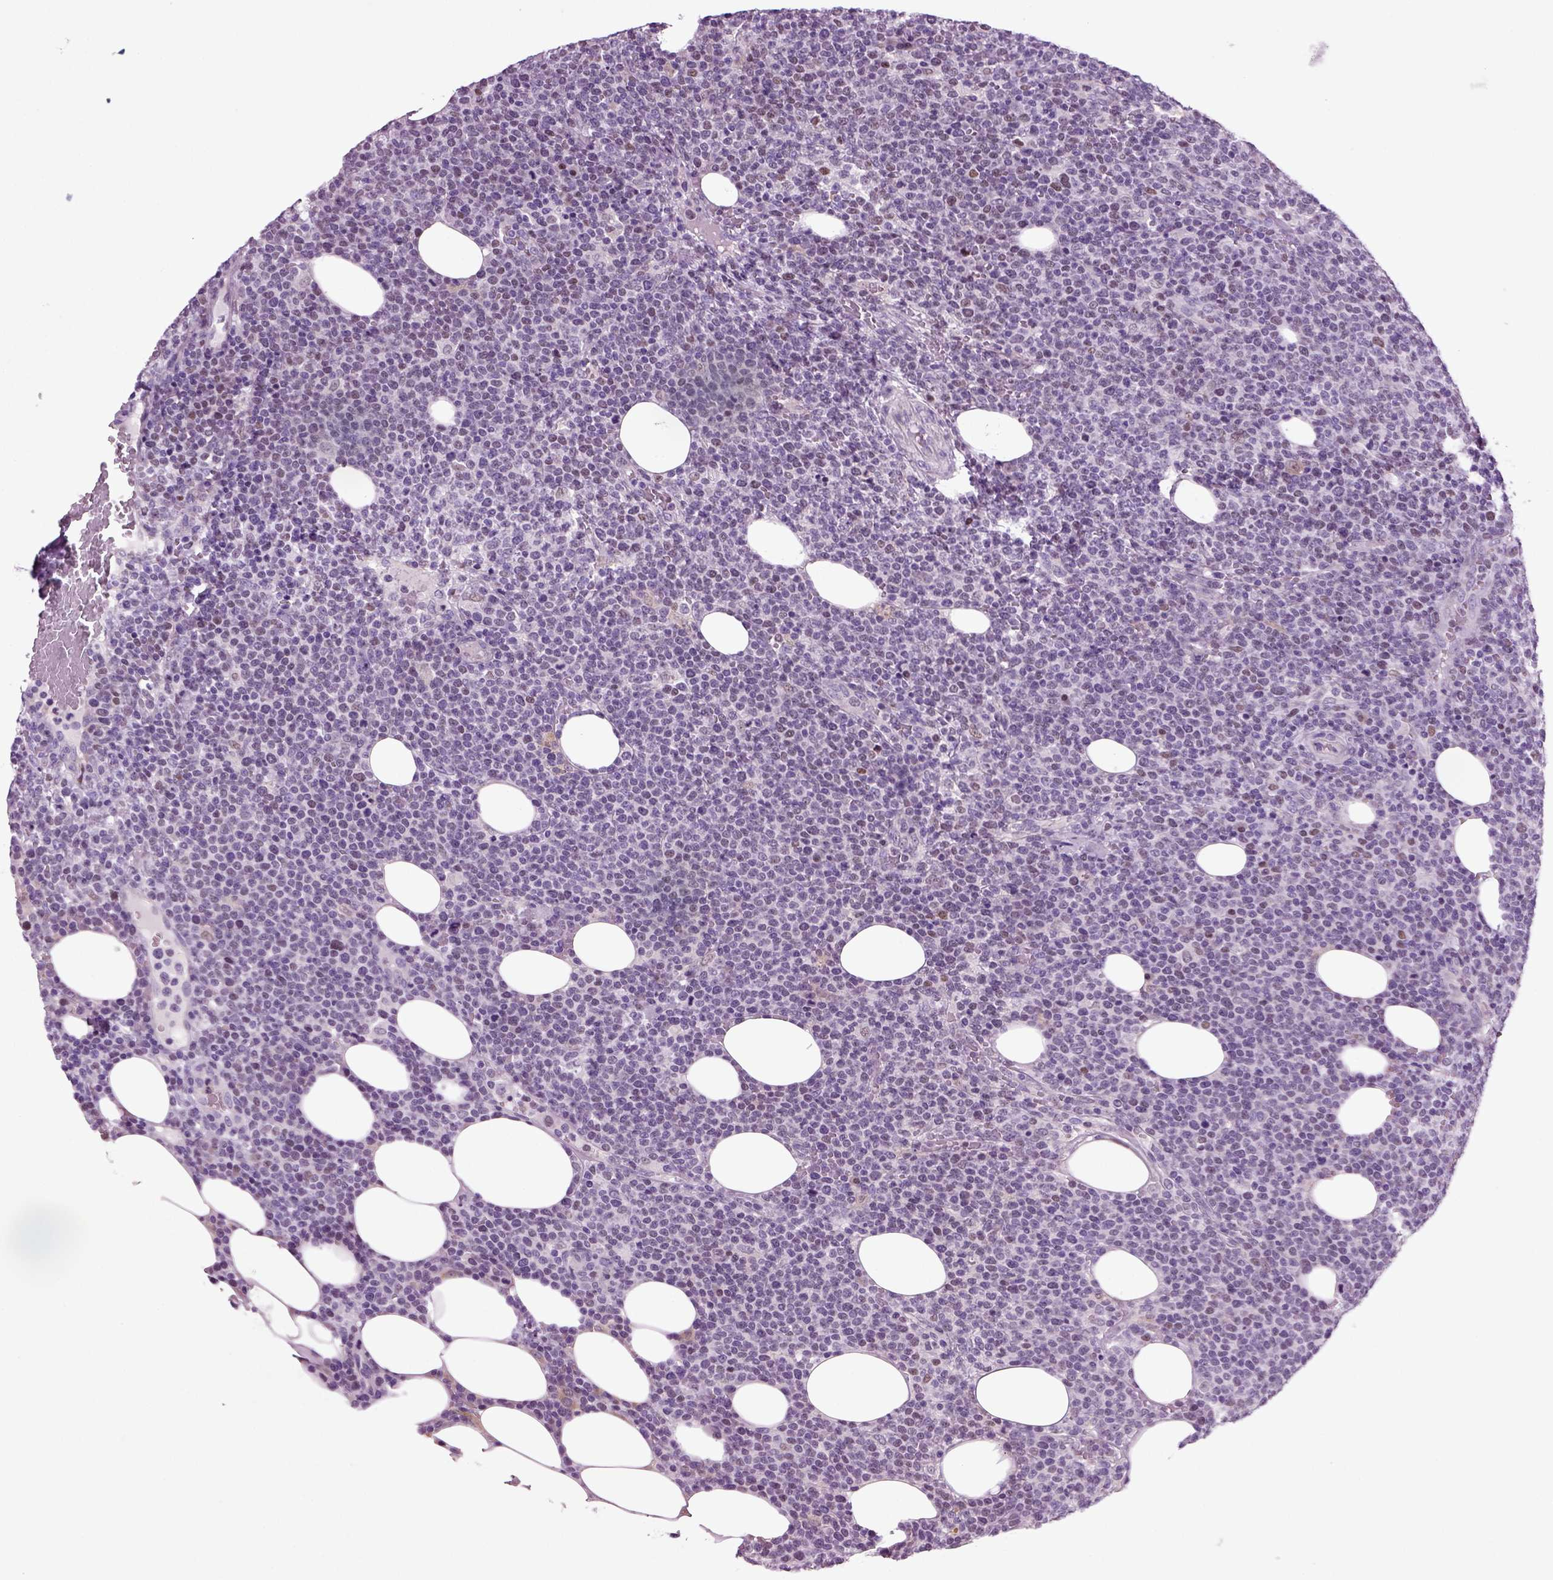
{"staining": {"intensity": "negative", "quantity": "none", "location": "none"}, "tissue": "lymphoma", "cell_type": "Tumor cells", "image_type": "cancer", "snomed": [{"axis": "morphology", "description": "Malignant lymphoma, non-Hodgkin's type, High grade"}, {"axis": "topography", "description": "Lymph node"}], "caption": "The immunohistochemistry (IHC) histopathology image has no significant staining in tumor cells of lymphoma tissue. The staining was performed using DAB (3,3'-diaminobenzidine) to visualize the protein expression in brown, while the nuclei were stained in blue with hematoxylin (Magnification: 20x).", "gene": "ARID3A", "patient": {"sex": "male", "age": 61}}